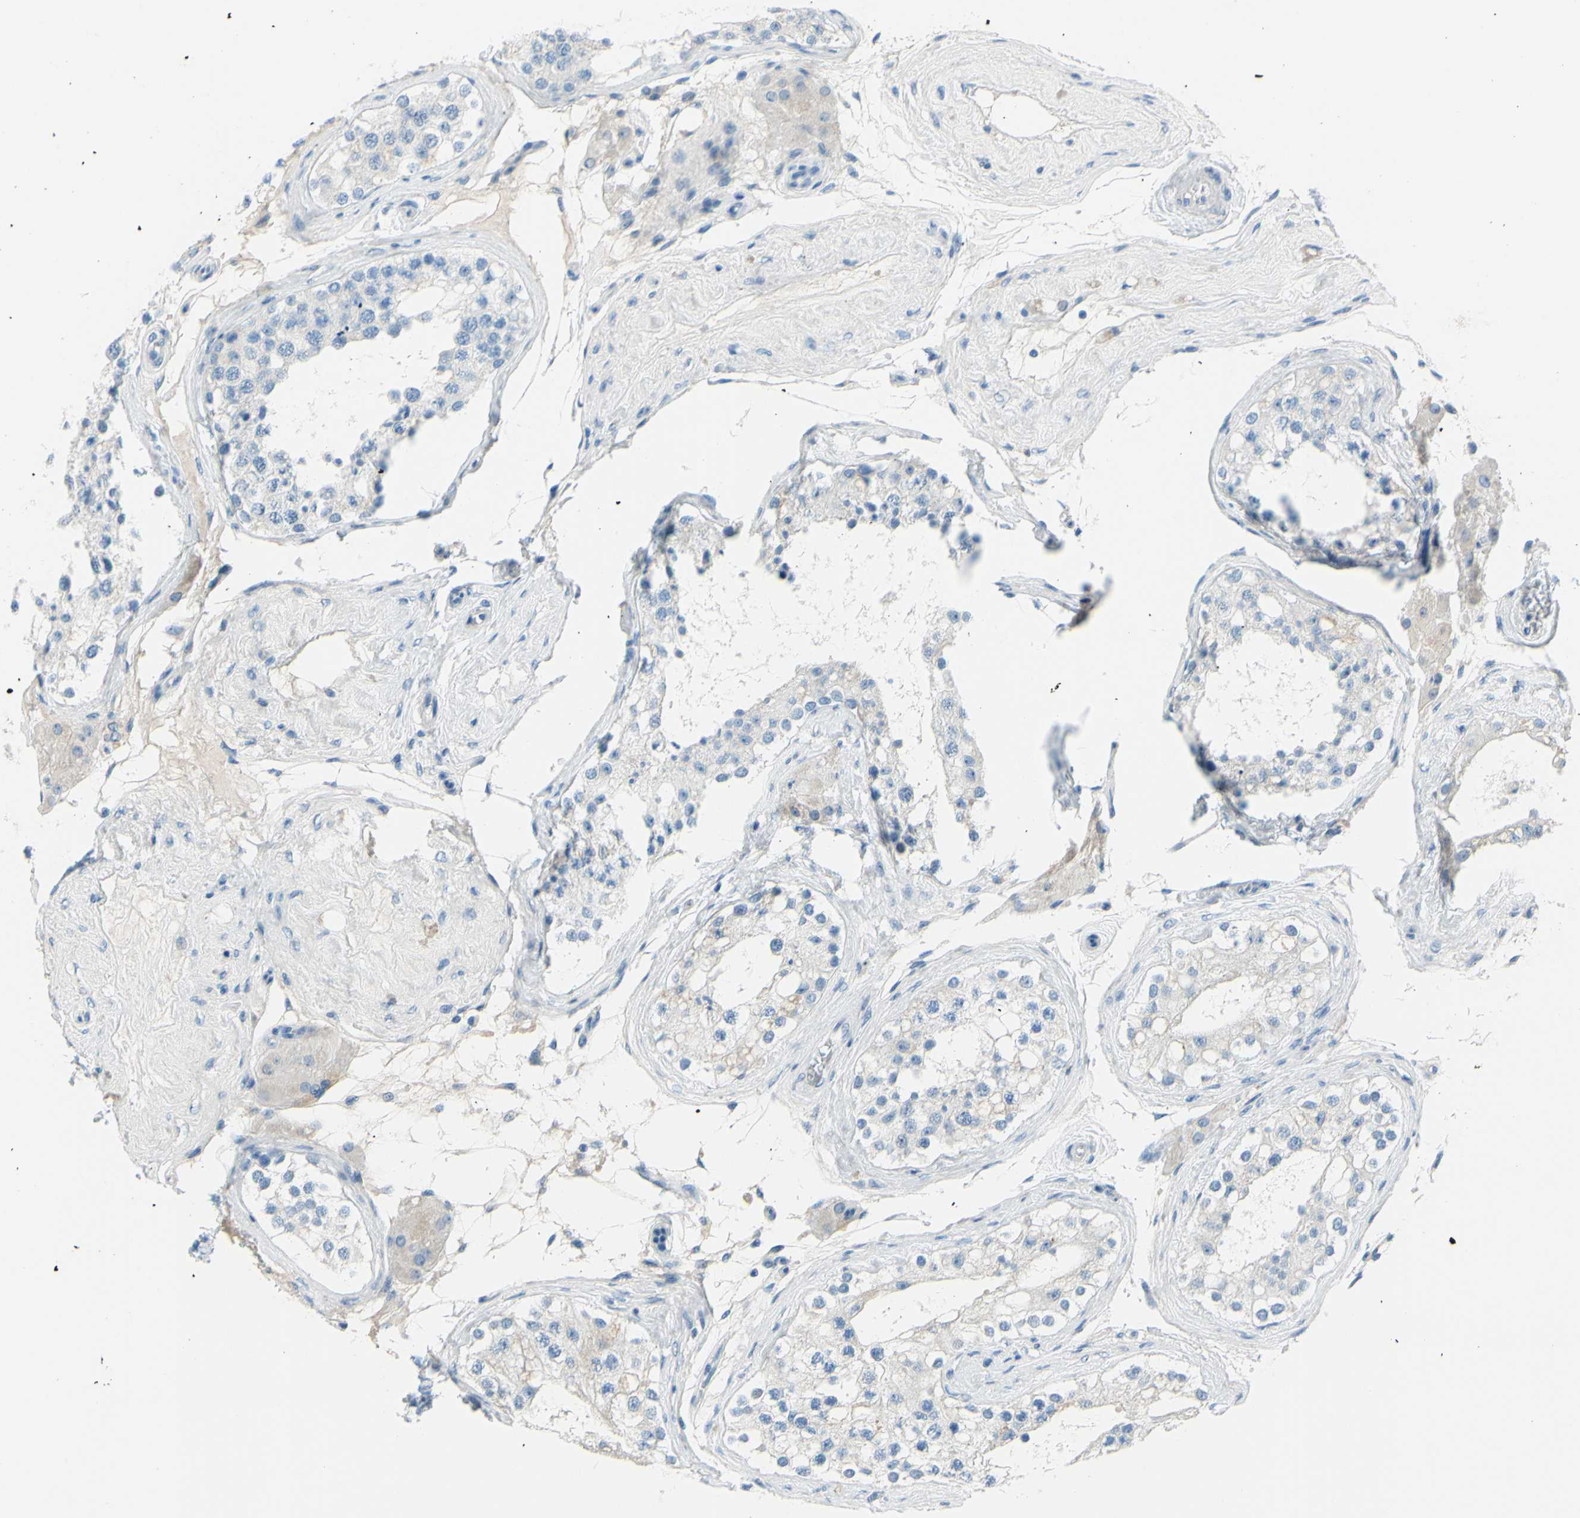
{"staining": {"intensity": "negative", "quantity": "none", "location": "none"}, "tissue": "testis", "cell_type": "Cells in seminiferous ducts", "image_type": "normal", "snomed": [{"axis": "morphology", "description": "Normal tissue, NOS"}, {"axis": "topography", "description": "Testis"}], "caption": "A high-resolution histopathology image shows IHC staining of benign testis, which reveals no significant positivity in cells in seminiferous ducts. (DAB (3,3'-diaminobenzidine) IHC visualized using brightfield microscopy, high magnification).", "gene": "SLC1A2", "patient": {"sex": "male", "age": 68}}